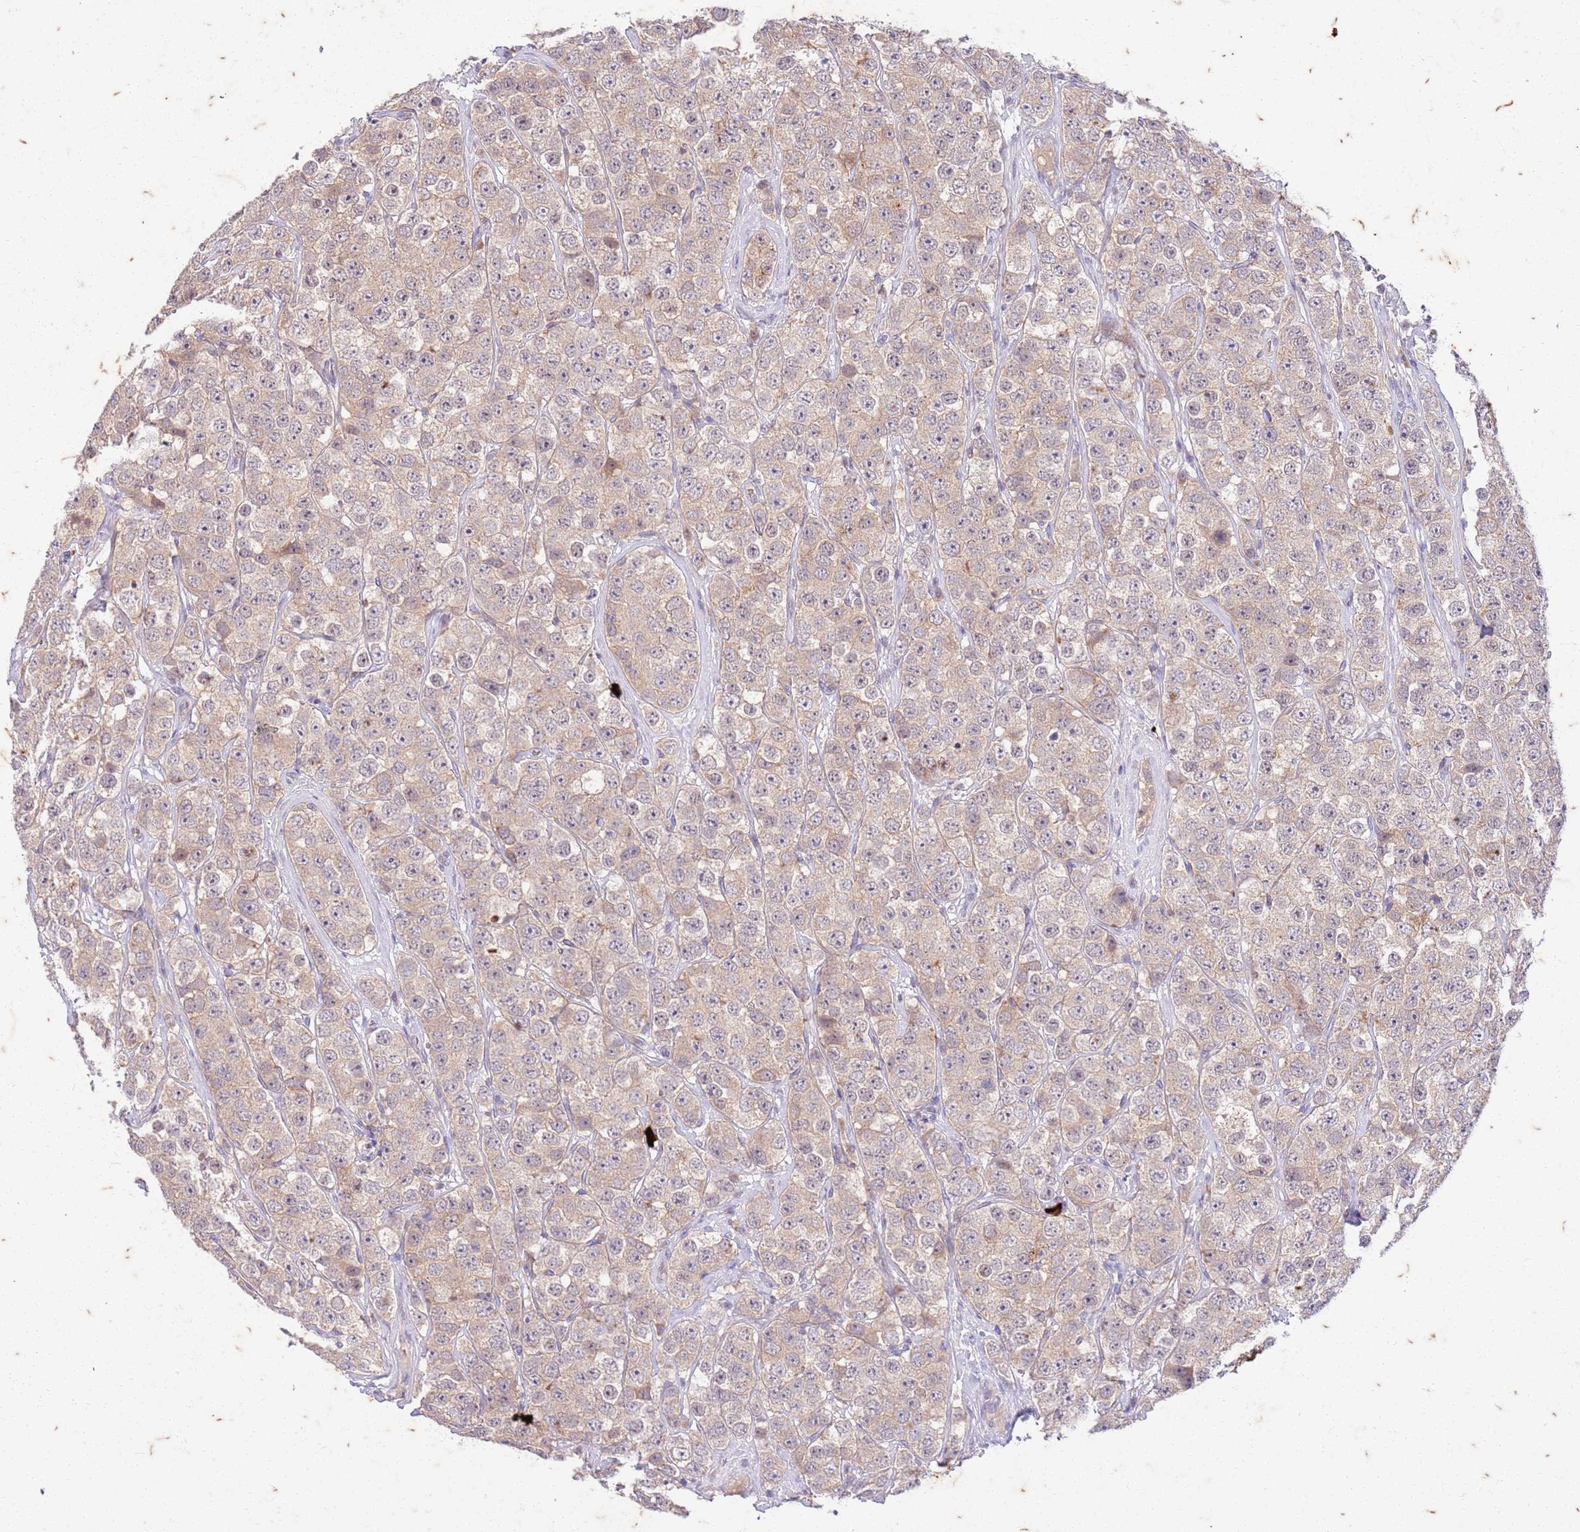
{"staining": {"intensity": "weak", "quantity": "<25%", "location": "cytoplasmic/membranous"}, "tissue": "testis cancer", "cell_type": "Tumor cells", "image_type": "cancer", "snomed": [{"axis": "morphology", "description": "Seminoma, NOS"}, {"axis": "topography", "description": "Testis"}], "caption": "Testis seminoma stained for a protein using immunohistochemistry (IHC) demonstrates no positivity tumor cells.", "gene": "RAPGEF3", "patient": {"sex": "male", "age": 28}}